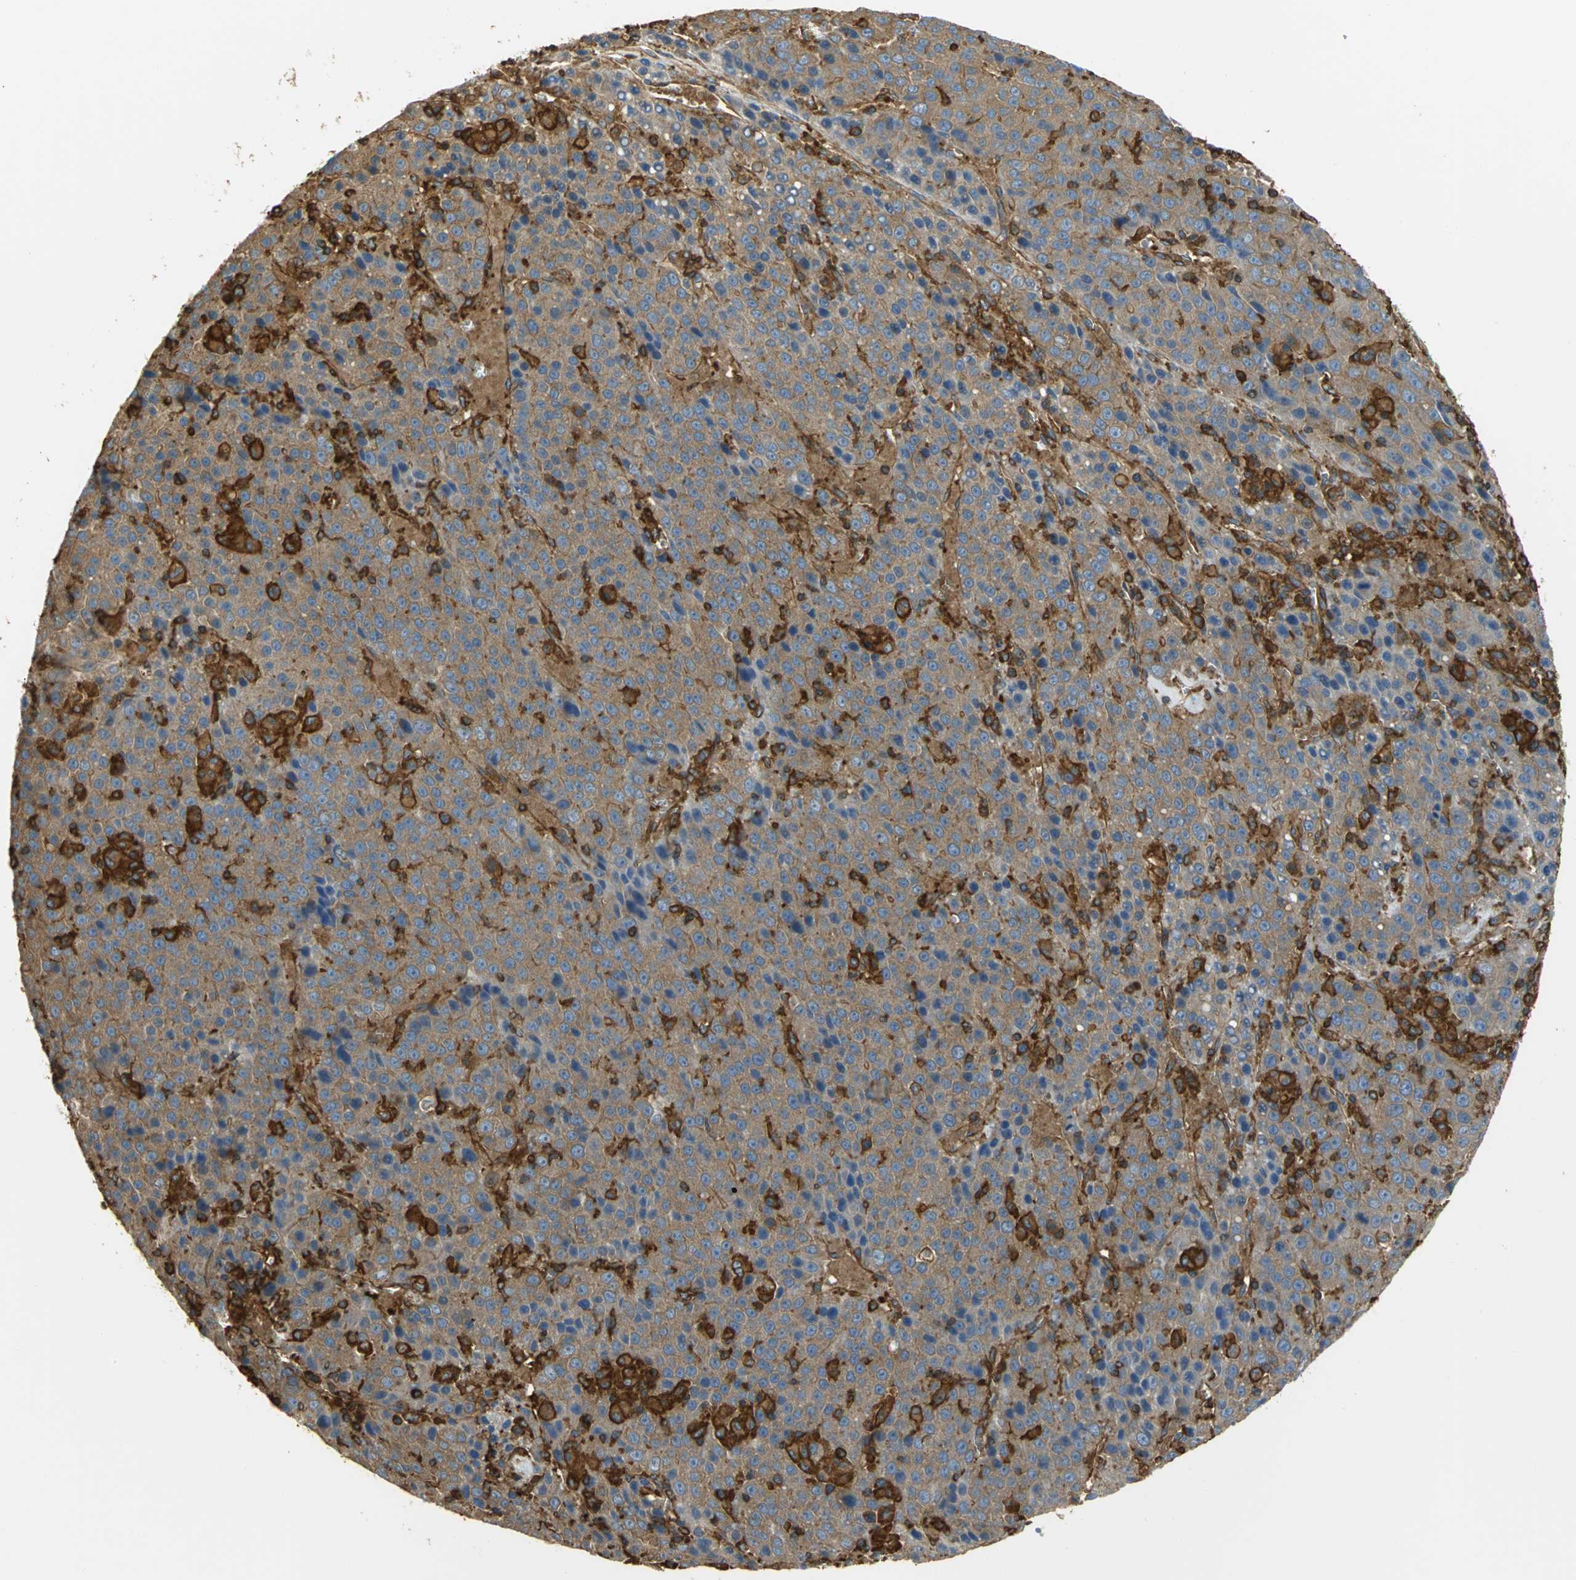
{"staining": {"intensity": "moderate", "quantity": ">75%", "location": "cytoplasmic/membranous"}, "tissue": "liver cancer", "cell_type": "Tumor cells", "image_type": "cancer", "snomed": [{"axis": "morphology", "description": "Carcinoma, Hepatocellular, NOS"}, {"axis": "topography", "description": "Liver"}], "caption": "Tumor cells exhibit medium levels of moderate cytoplasmic/membranous expression in approximately >75% of cells in human hepatocellular carcinoma (liver).", "gene": "TLN1", "patient": {"sex": "female", "age": 53}}